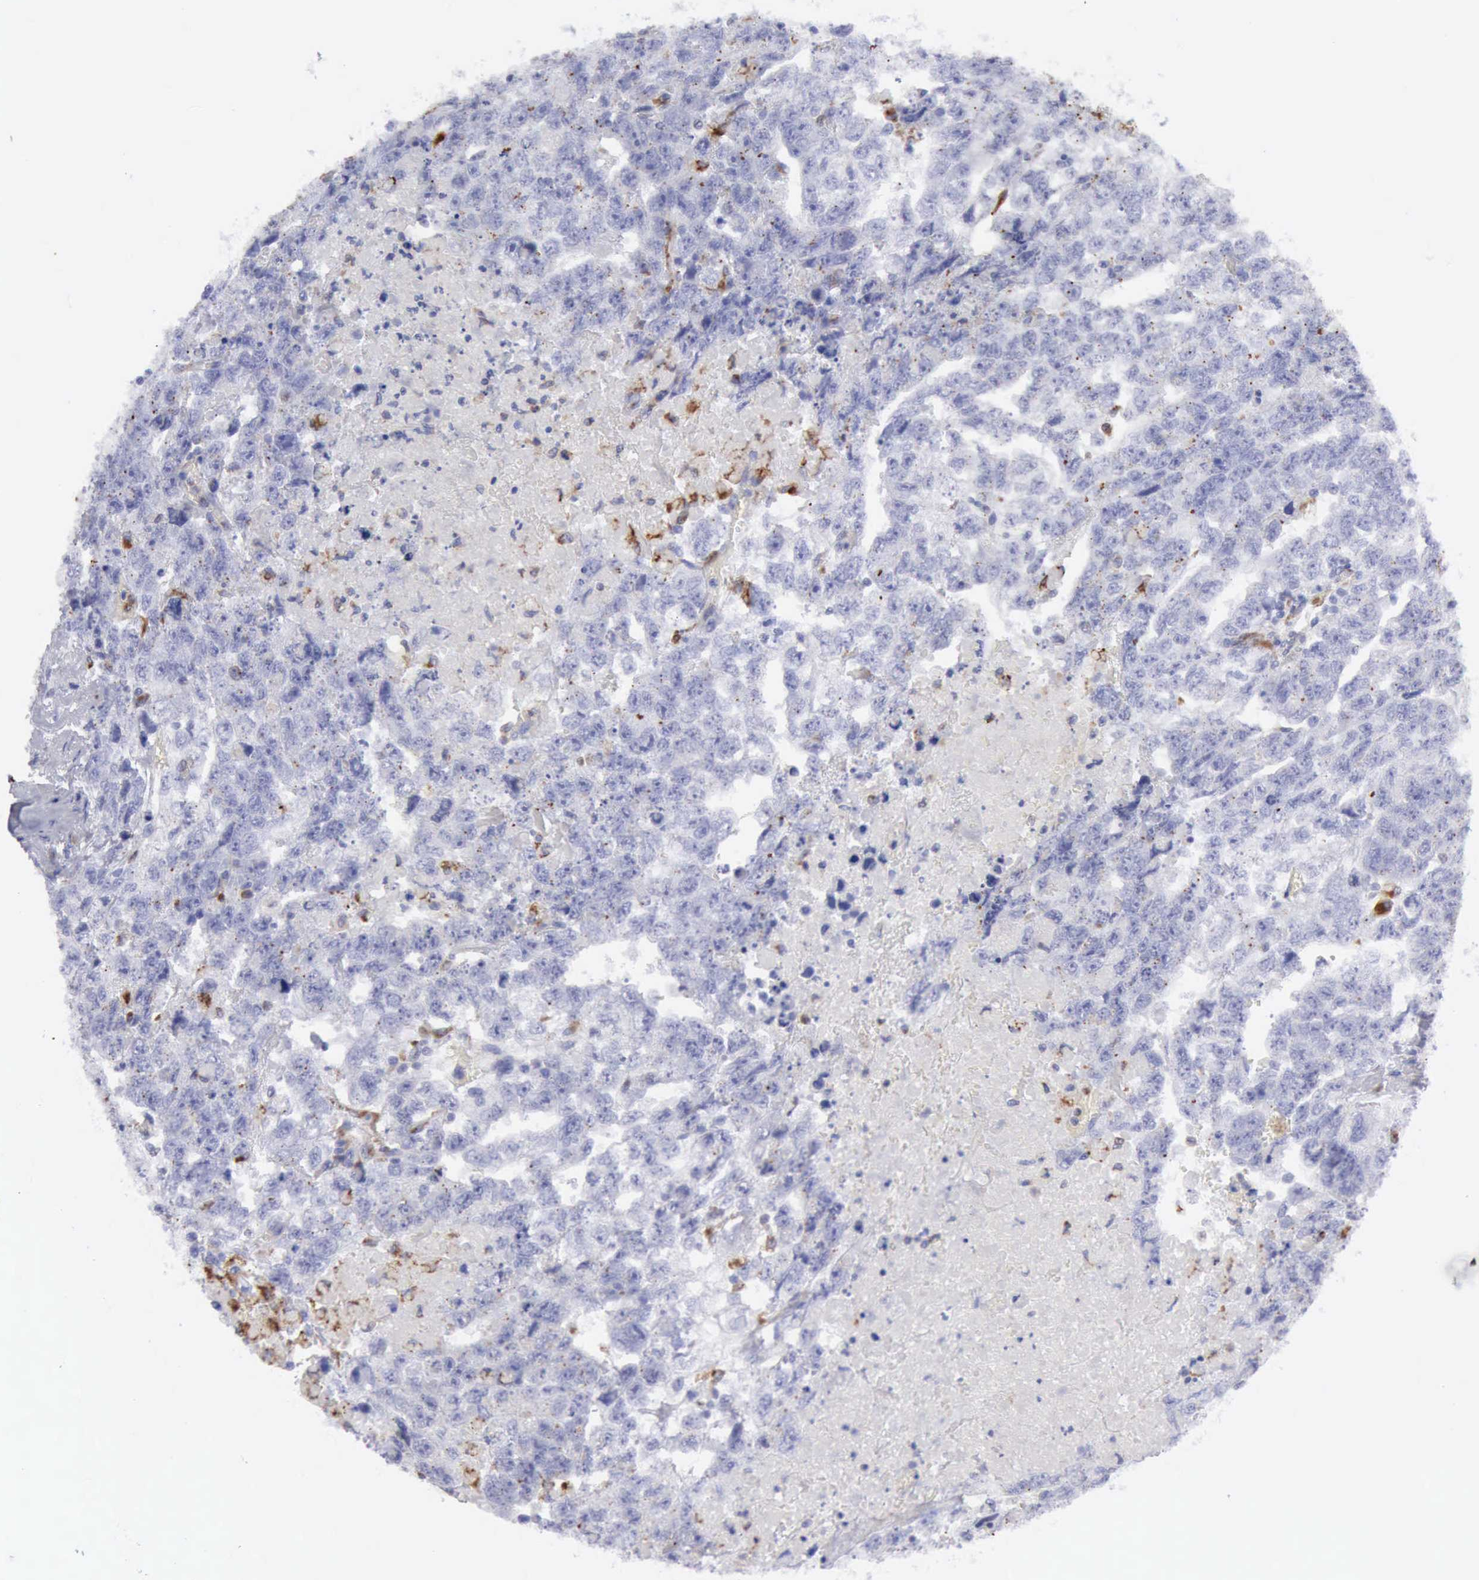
{"staining": {"intensity": "negative", "quantity": "none", "location": "none"}, "tissue": "testis cancer", "cell_type": "Tumor cells", "image_type": "cancer", "snomed": [{"axis": "morphology", "description": "Carcinoma, Embryonal, NOS"}, {"axis": "topography", "description": "Testis"}], "caption": "The immunohistochemistry (IHC) image has no significant positivity in tumor cells of testis cancer tissue.", "gene": "CTSS", "patient": {"sex": "male", "age": 36}}